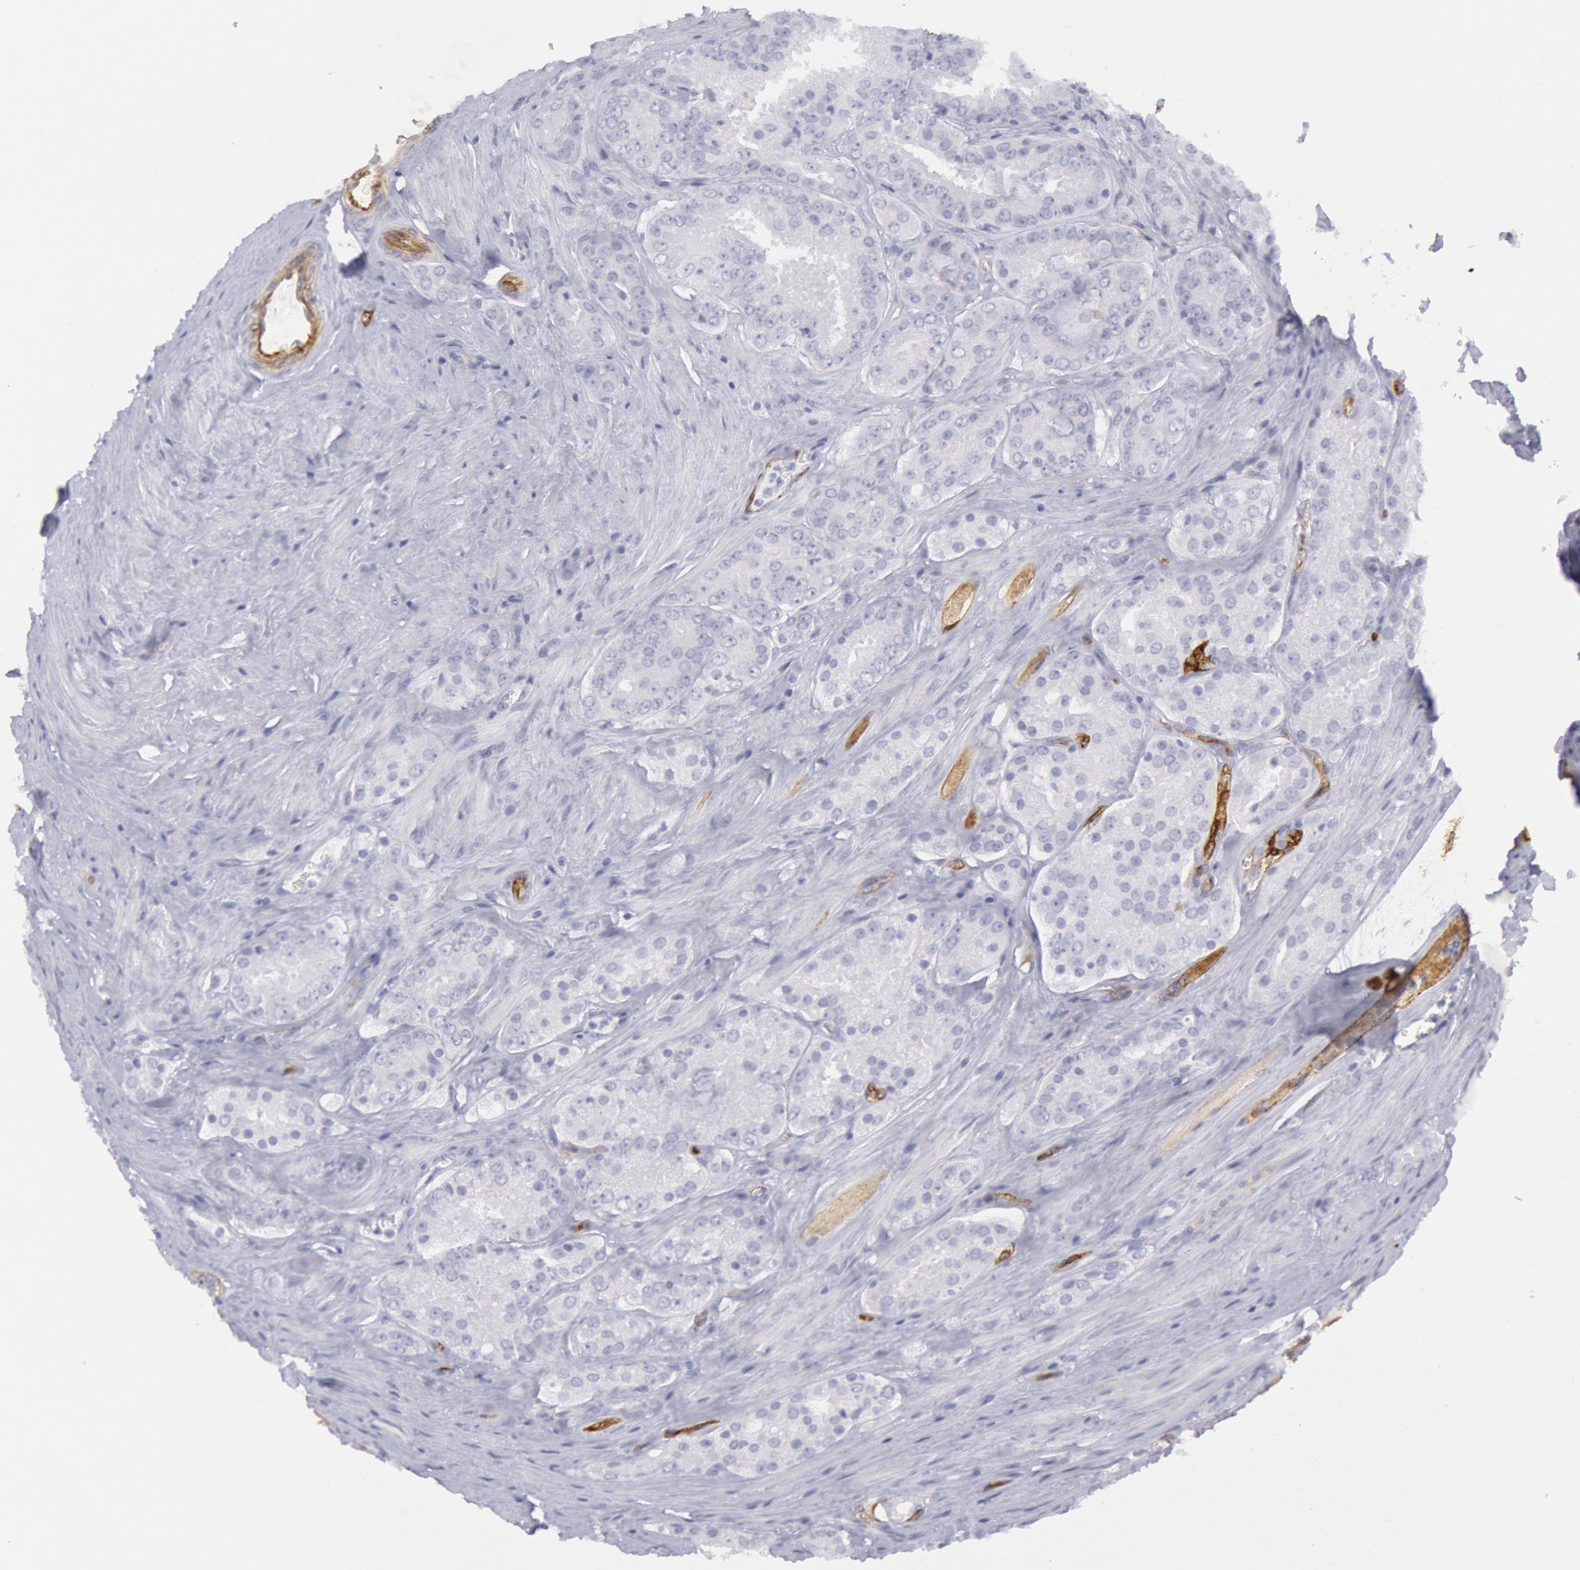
{"staining": {"intensity": "negative", "quantity": "none", "location": "none"}, "tissue": "prostate cancer", "cell_type": "Tumor cells", "image_type": "cancer", "snomed": [{"axis": "morphology", "description": "Adenocarcinoma, Medium grade"}, {"axis": "topography", "description": "Prostate"}], "caption": "High power microscopy image of an immunohistochemistry photomicrograph of prostate medium-grade adenocarcinoma, revealing no significant staining in tumor cells.", "gene": "CDH13", "patient": {"sex": "male", "age": 60}}